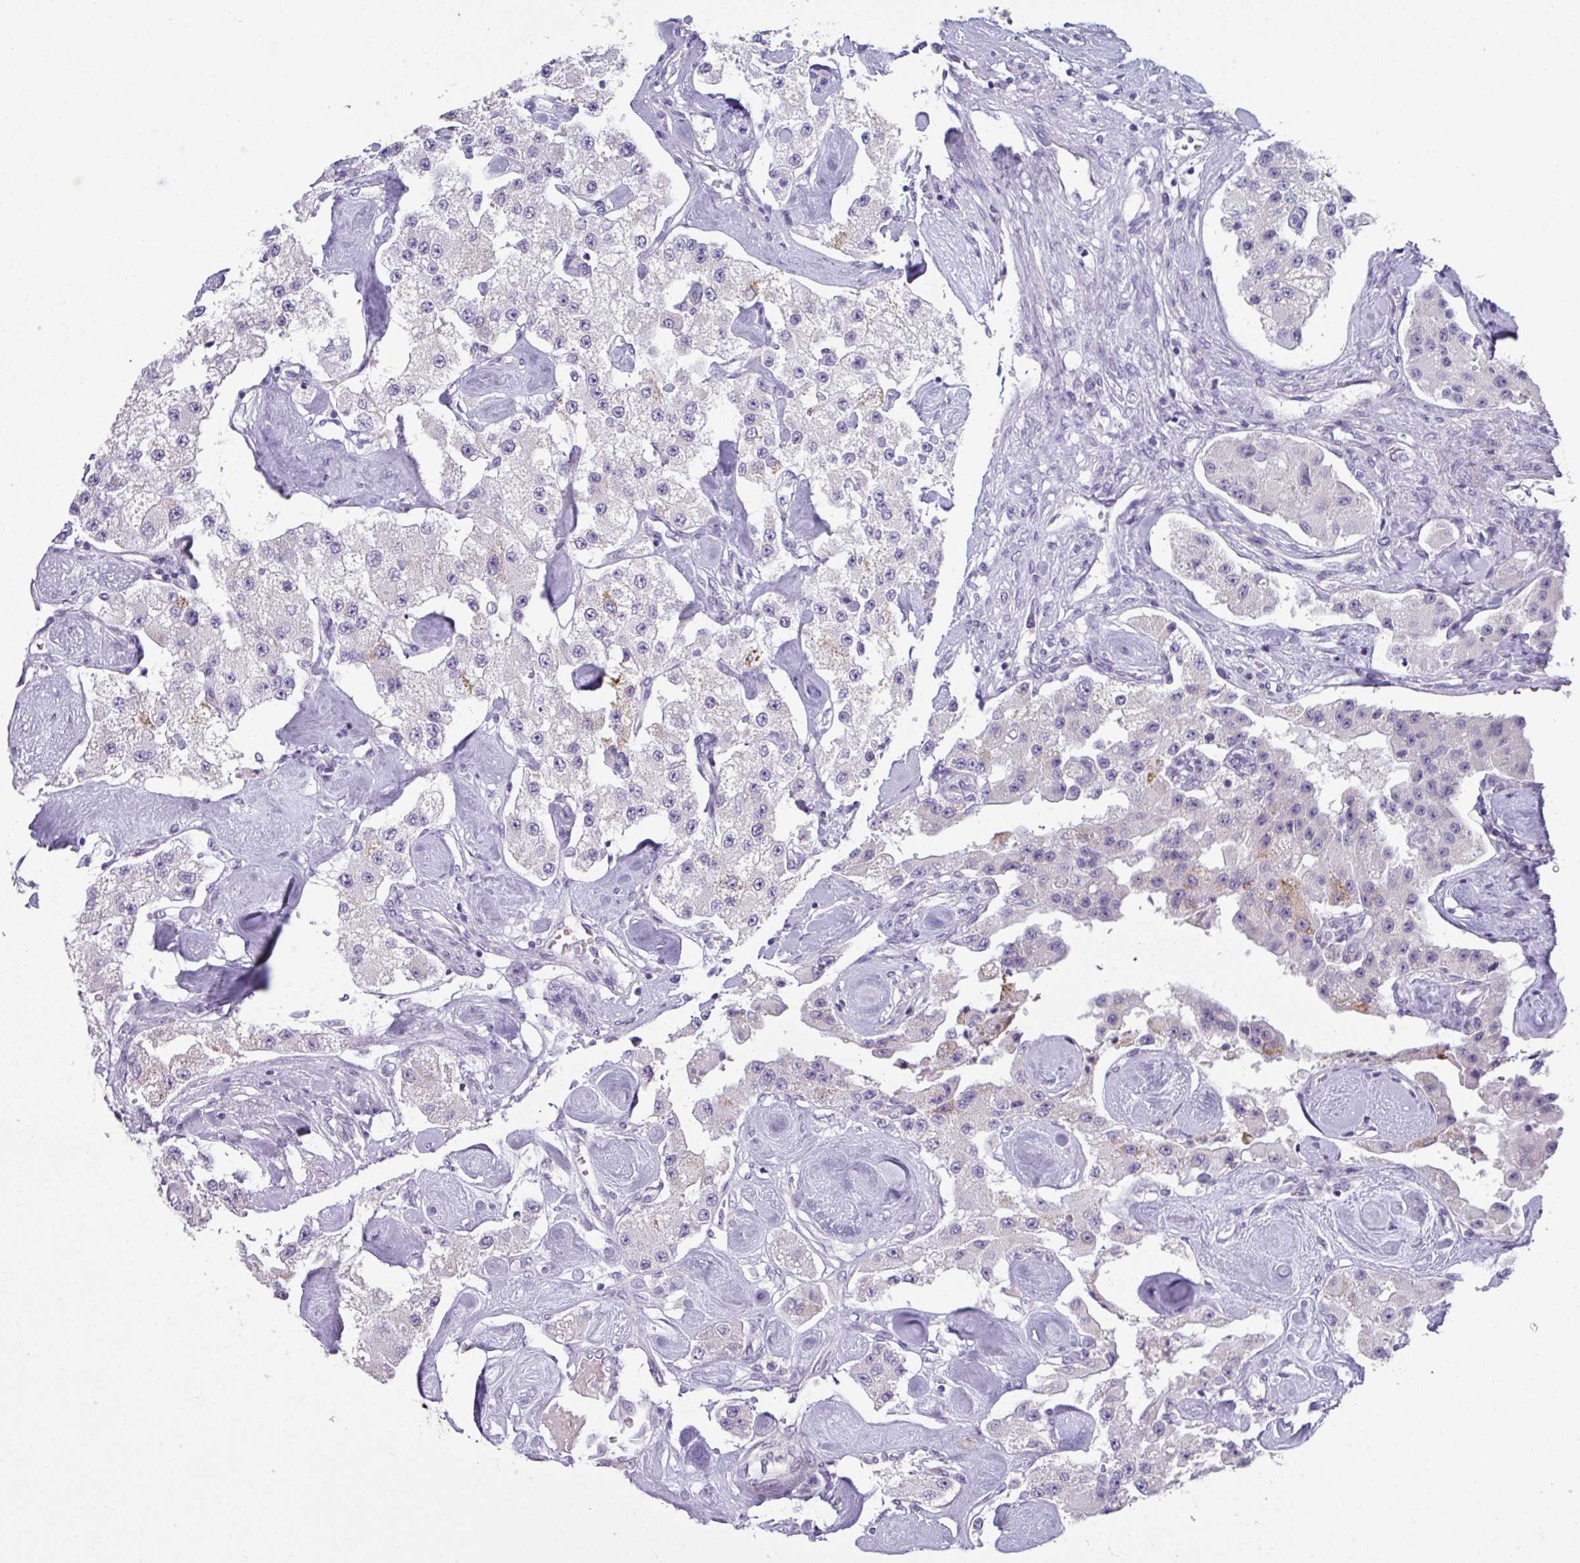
{"staining": {"intensity": "weak", "quantity": "<25%", "location": "cytoplasmic/membranous"}, "tissue": "carcinoid", "cell_type": "Tumor cells", "image_type": "cancer", "snomed": [{"axis": "morphology", "description": "Carcinoid, malignant, NOS"}, {"axis": "topography", "description": "Pancreas"}], "caption": "An immunohistochemistry micrograph of malignant carcinoid is shown. There is no staining in tumor cells of malignant carcinoid.", "gene": "STAT5A", "patient": {"sex": "male", "age": 41}}